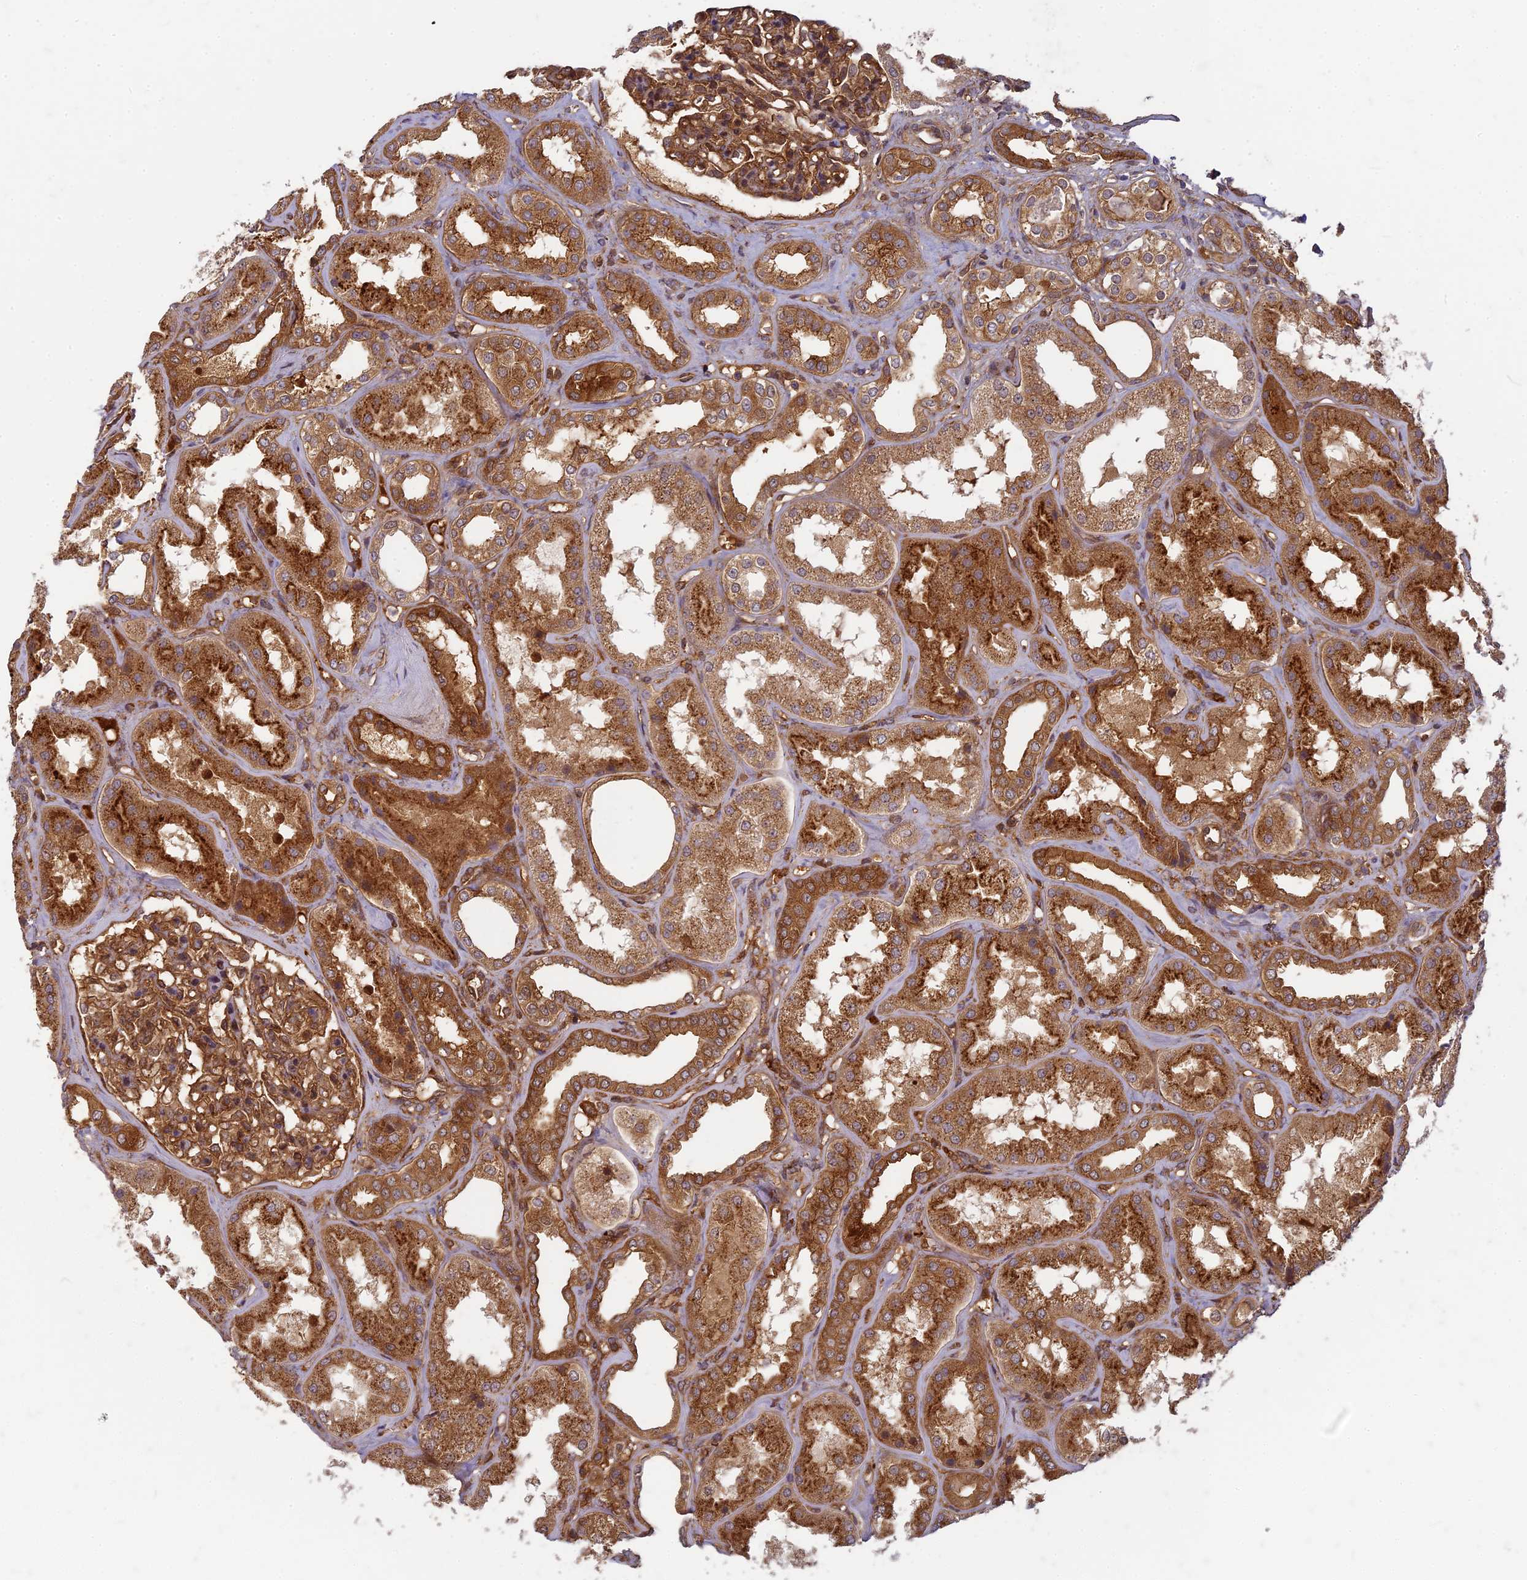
{"staining": {"intensity": "strong", "quantity": ">75%", "location": "cytoplasmic/membranous"}, "tissue": "kidney", "cell_type": "Cells in glomeruli", "image_type": "normal", "snomed": [{"axis": "morphology", "description": "Normal tissue, NOS"}, {"axis": "topography", "description": "Kidney"}], "caption": "Normal kidney demonstrates strong cytoplasmic/membranous positivity in about >75% of cells in glomeruli, visualized by immunohistochemistry. (DAB IHC with brightfield microscopy, high magnification).", "gene": "TCF25", "patient": {"sex": "female", "age": 56}}